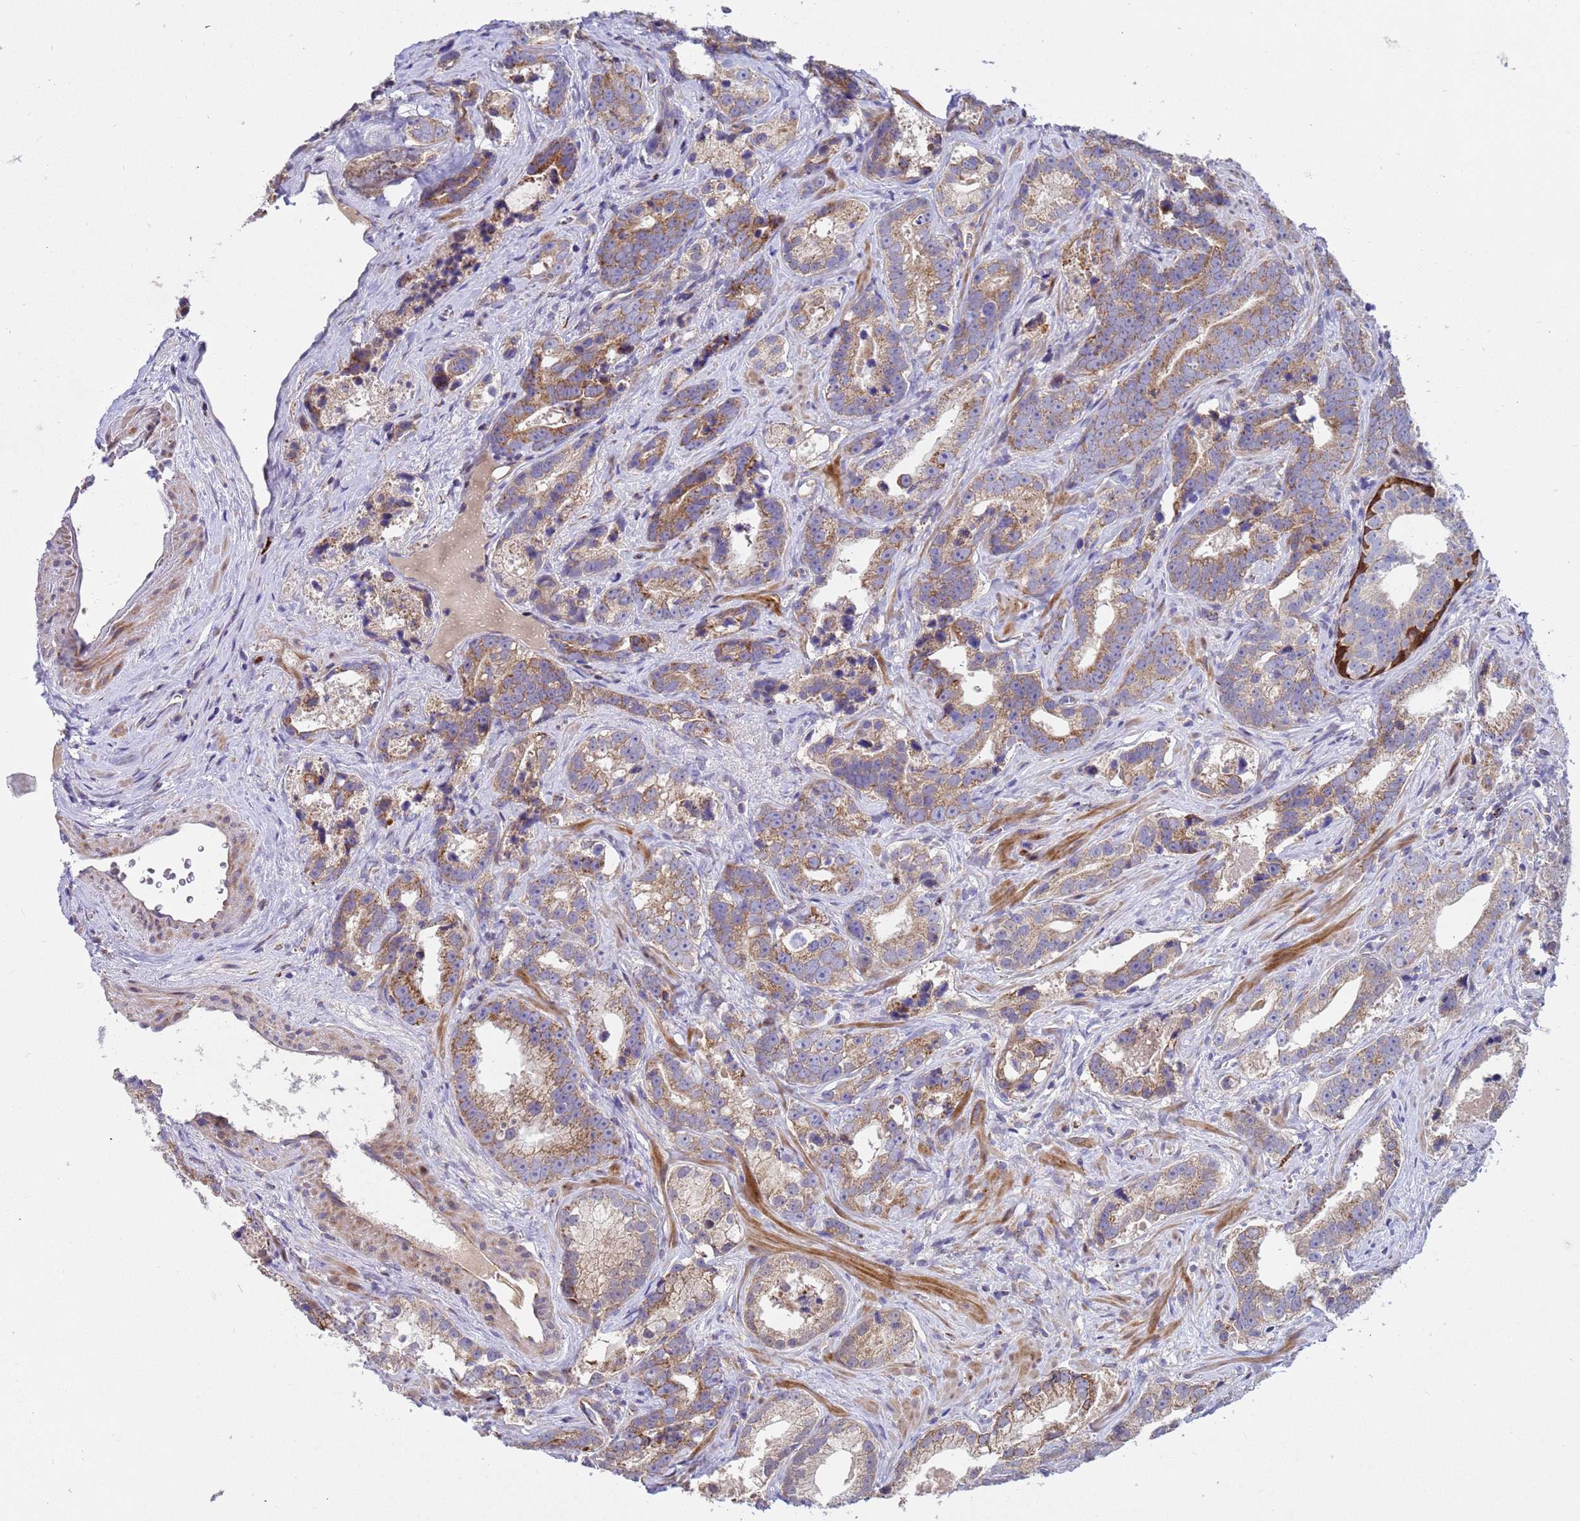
{"staining": {"intensity": "moderate", "quantity": ">75%", "location": "cytoplasmic/membranous"}, "tissue": "prostate cancer", "cell_type": "Tumor cells", "image_type": "cancer", "snomed": [{"axis": "morphology", "description": "Adenocarcinoma, High grade"}, {"axis": "topography", "description": "Prostate"}], "caption": "The photomicrograph shows a brown stain indicating the presence of a protein in the cytoplasmic/membranous of tumor cells in prostate cancer (high-grade adenocarcinoma). (DAB = brown stain, brightfield microscopy at high magnification).", "gene": "TUBGCP3", "patient": {"sex": "male", "age": 62}}